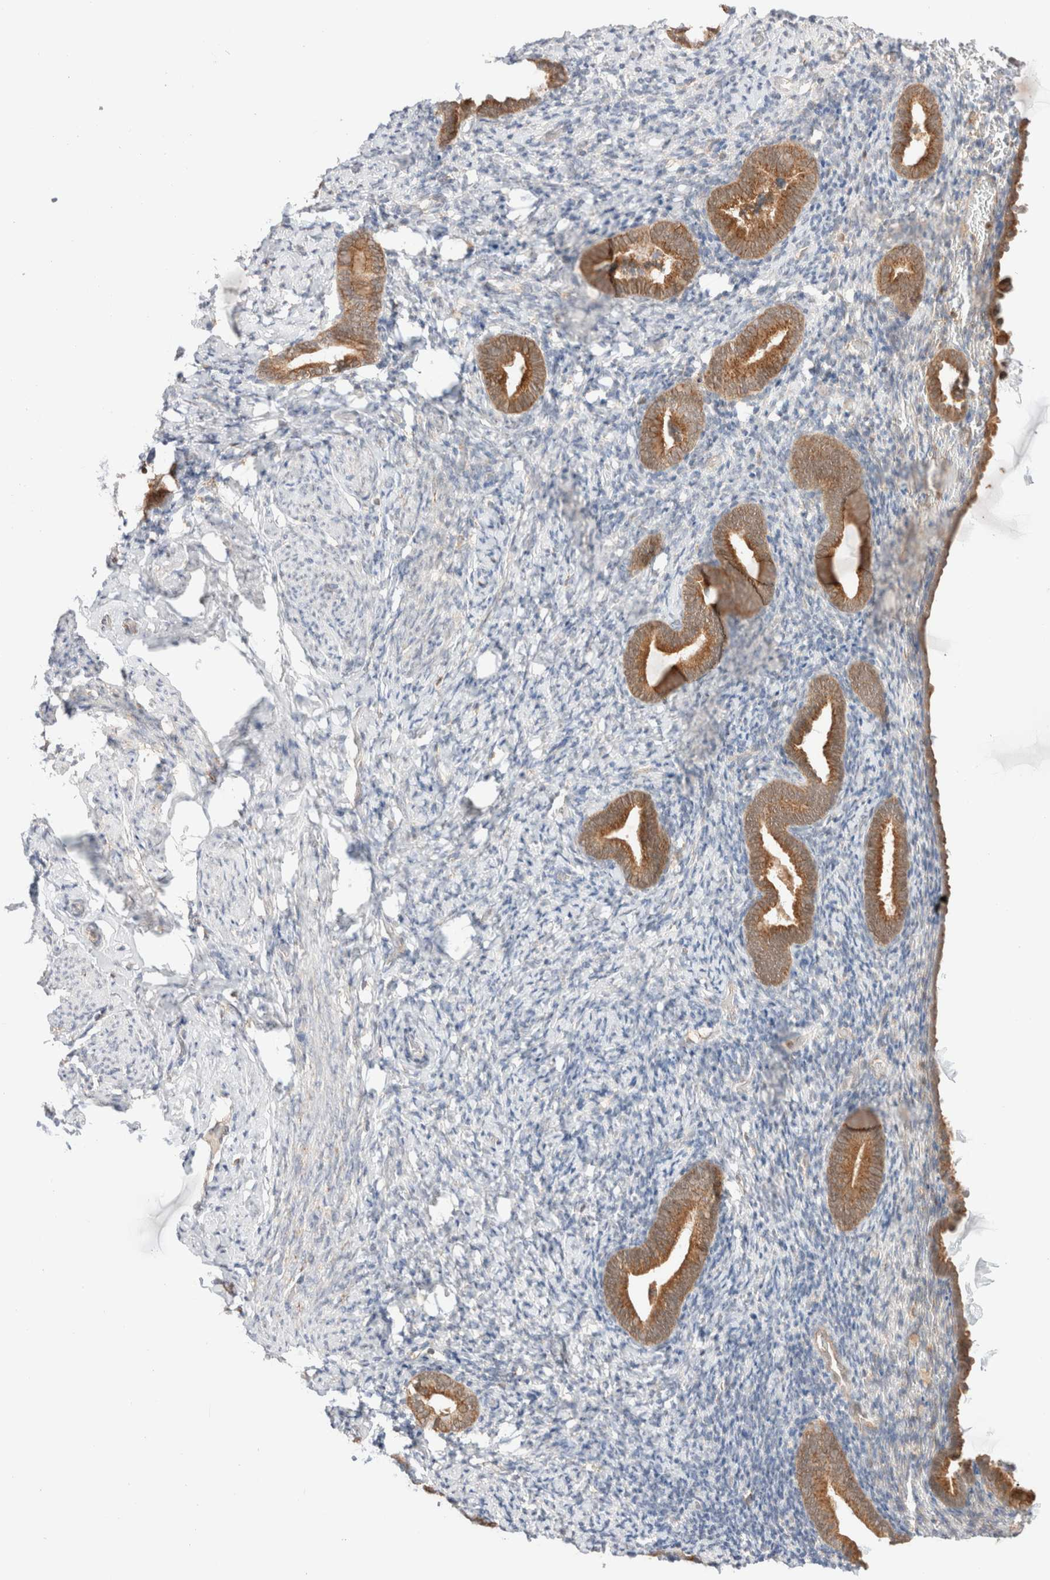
{"staining": {"intensity": "negative", "quantity": "none", "location": "none"}, "tissue": "endometrium", "cell_type": "Cells in endometrial stroma", "image_type": "normal", "snomed": [{"axis": "morphology", "description": "Normal tissue, NOS"}, {"axis": "topography", "description": "Endometrium"}], "caption": "Immunohistochemistry photomicrograph of normal endometrium: endometrium stained with DAB demonstrates no significant protein staining in cells in endometrial stroma.", "gene": "XKR4", "patient": {"sex": "female", "age": 51}}